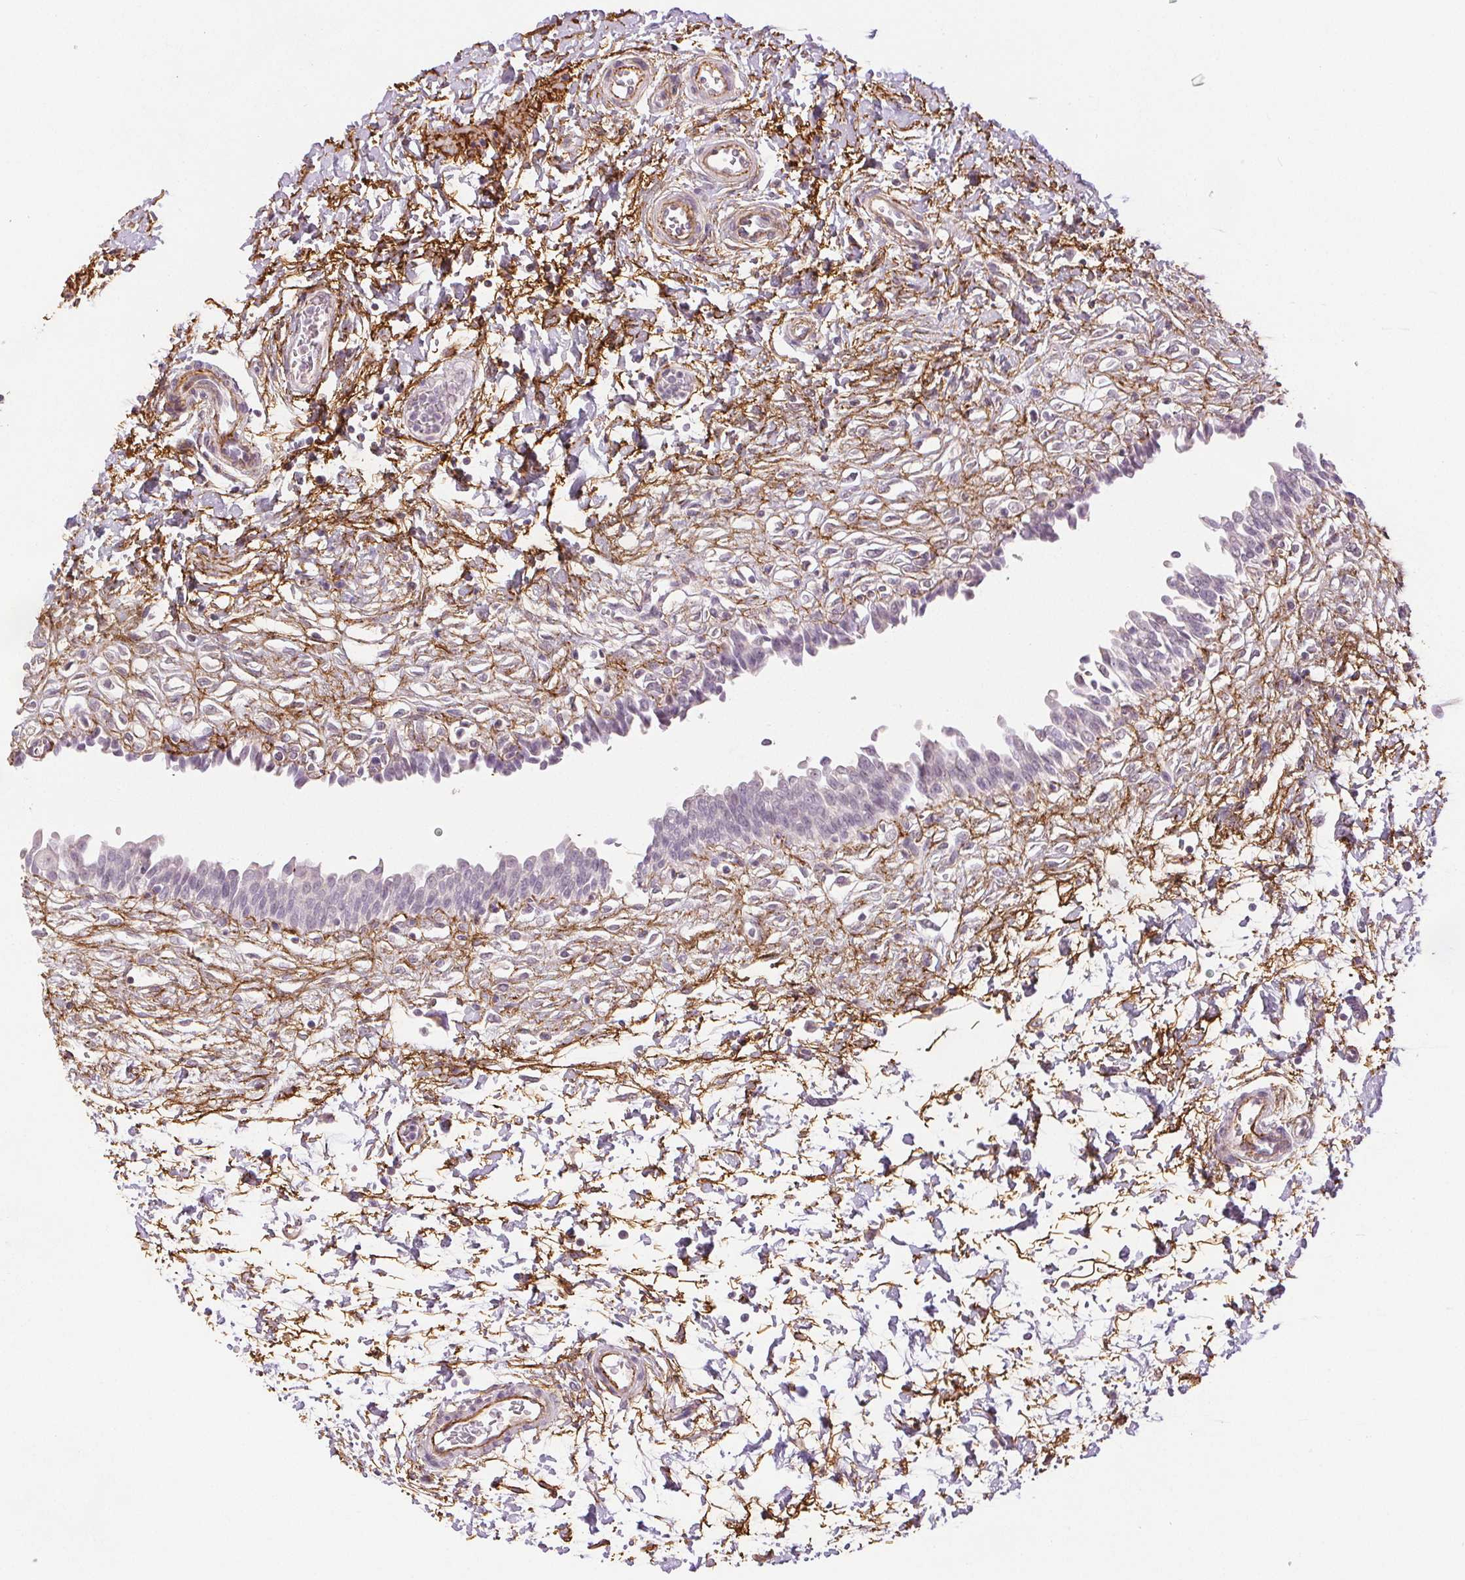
{"staining": {"intensity": "negative", "quantity": "none", "location": "none"}, "tissue": "urinary bladder", "cell_type": "Urothelial cells", "image_type": "normal", "snomed": [{"axis": "morphology", "description": "Normal tissue, NOS"}, {"axis": "topography", "description": "Urinary bladder"}], "caption": "Immunohistochemistry of normal urinary bladder reveals no positivity in urothelial cells. The staining is performed using DAB brown chromogen with nuclei counter-stained in using hematoxylin.", "gene": "FBN1", "patient": {"sex": "male", "age": 37}}